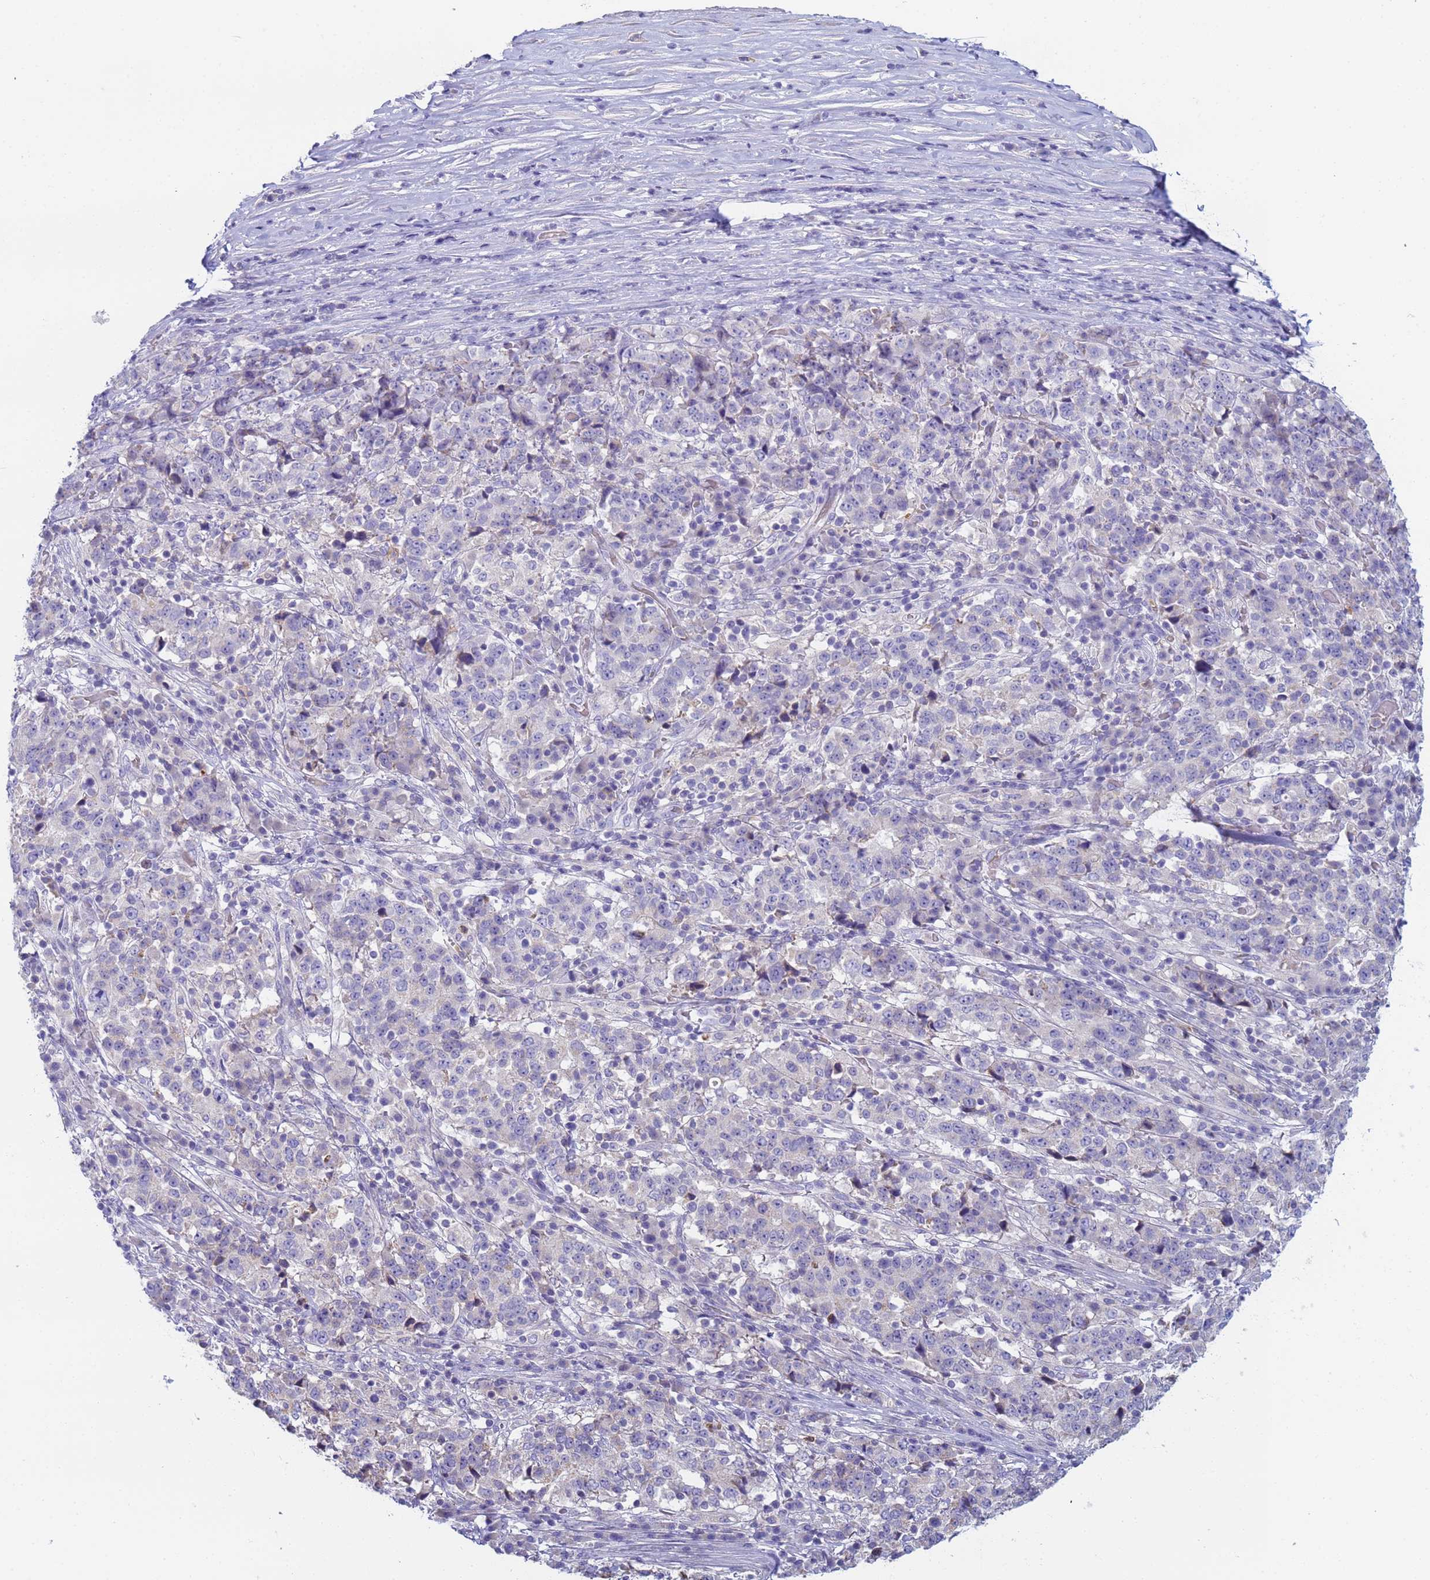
{"staining": {"intensity": "negative", "quantity": "none", "location": "none"}, "tissue": "stomach cancer", "cell_type": "Tumor cells", "image_type": "cancer", "snomed": [{"axis": "morphology", "description": "Adenocarcinoma, NOS"}, {"axis": "topography", "description": "Stomach"}], "caption": "Immunohistochemical staining of human stomach cancer (adenocarcinoma) displays no significant positivity in tumor cells. (DAB IHC with hematoxylin counter stain).", "gene": "CR1", "patient": {"sex": "male", "age": 59}}